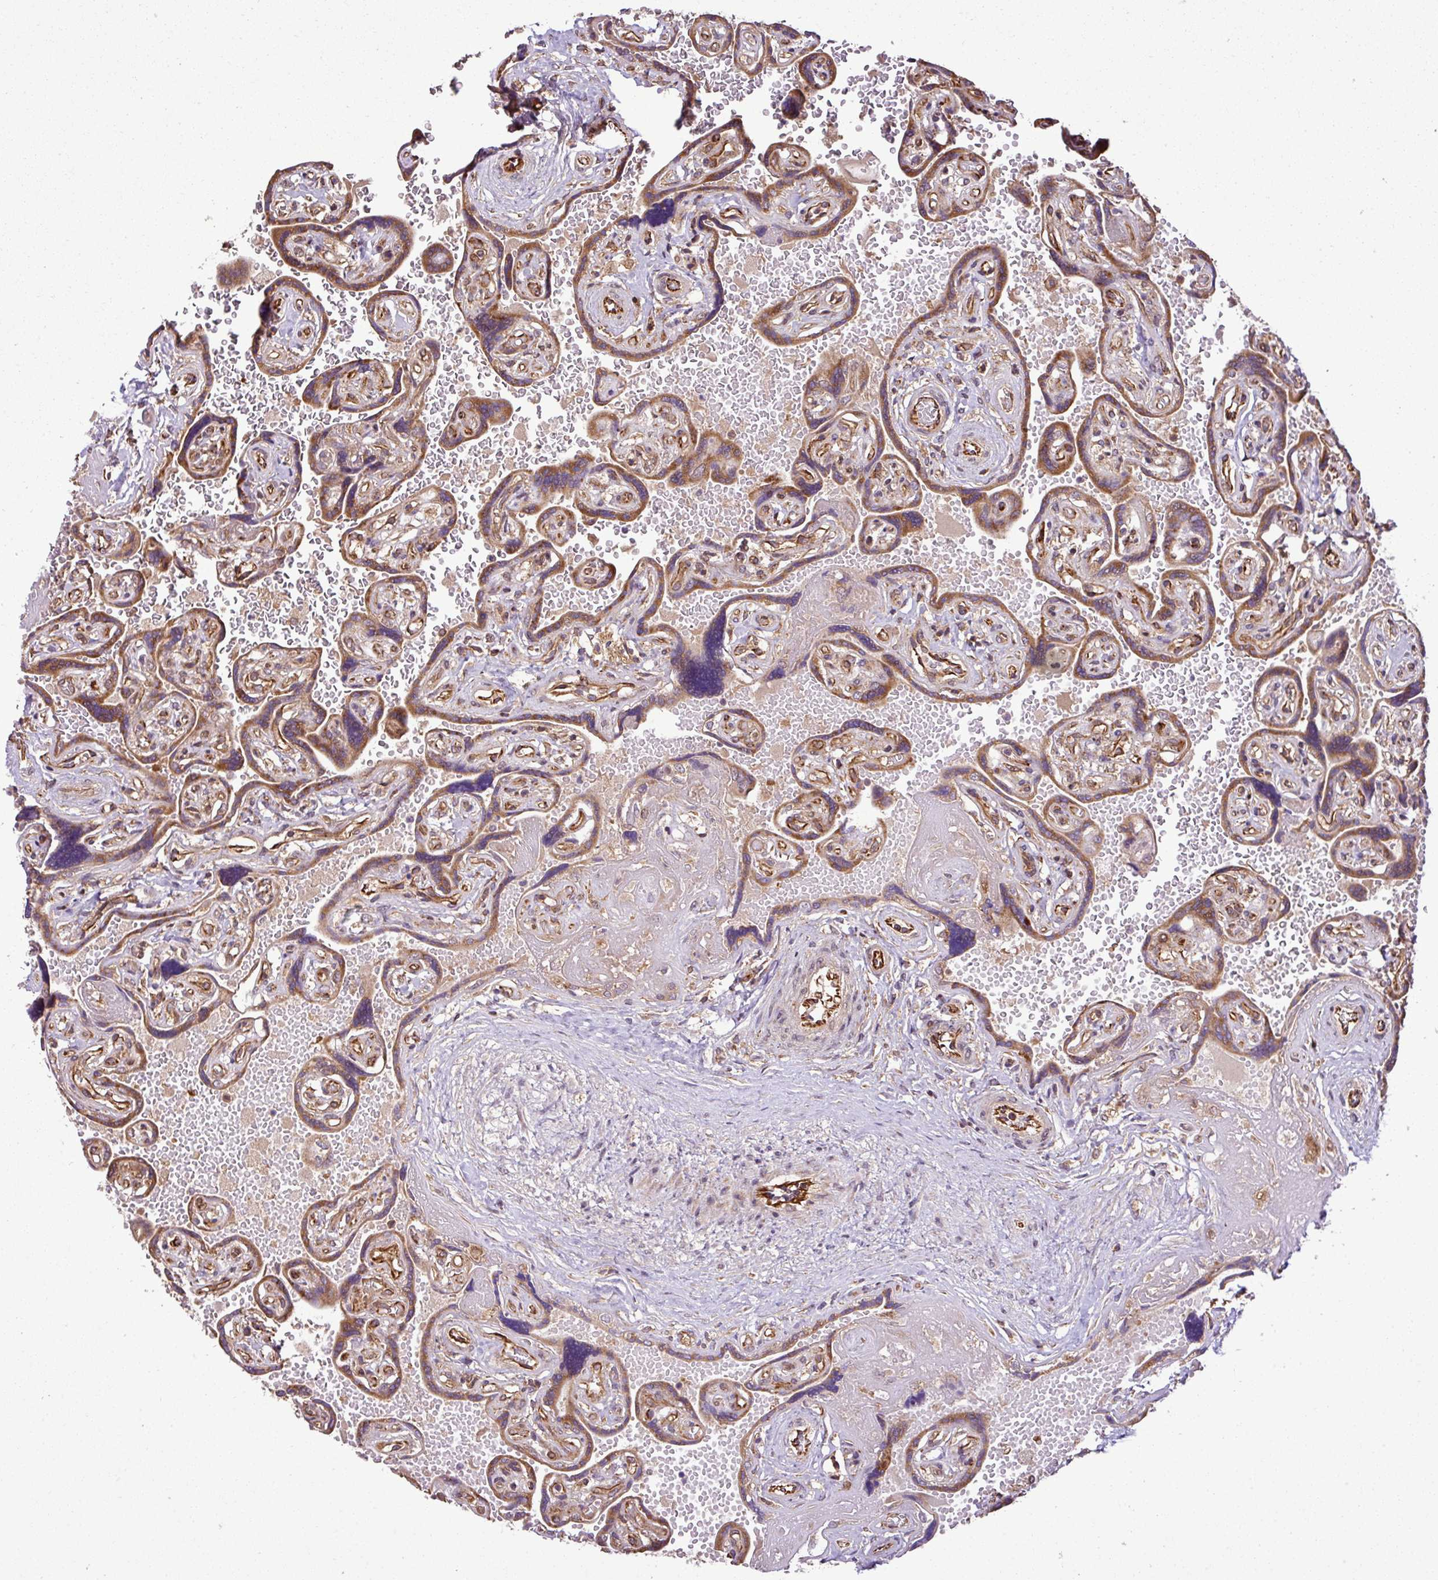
{"staining": {"intensity": "moderate", "quantity": ">75%", "location": "cytoplasmic/membranous"}, "tissue": "placenta", "cell_type": "Trophoblastic cells", "image_type": "normal", "snomed": [{"axis": "morphology", "description": "Normal tissue, NOS"}, {"axis": "topography", "description": "Placenta"}], "caption": "Trophoblastic cells display medium levels of moderate cytoplasmic/membranous positivity in approximately >75% of cells in normal placenta. (Stains: DAB (3,3'-diaminobenzidine) in brown, nuclei in blue, Microscopy: brightfield microscopy at high magnification).", "gene": "DLGAP4", "patient": {"sex": "female", "age": 32}}